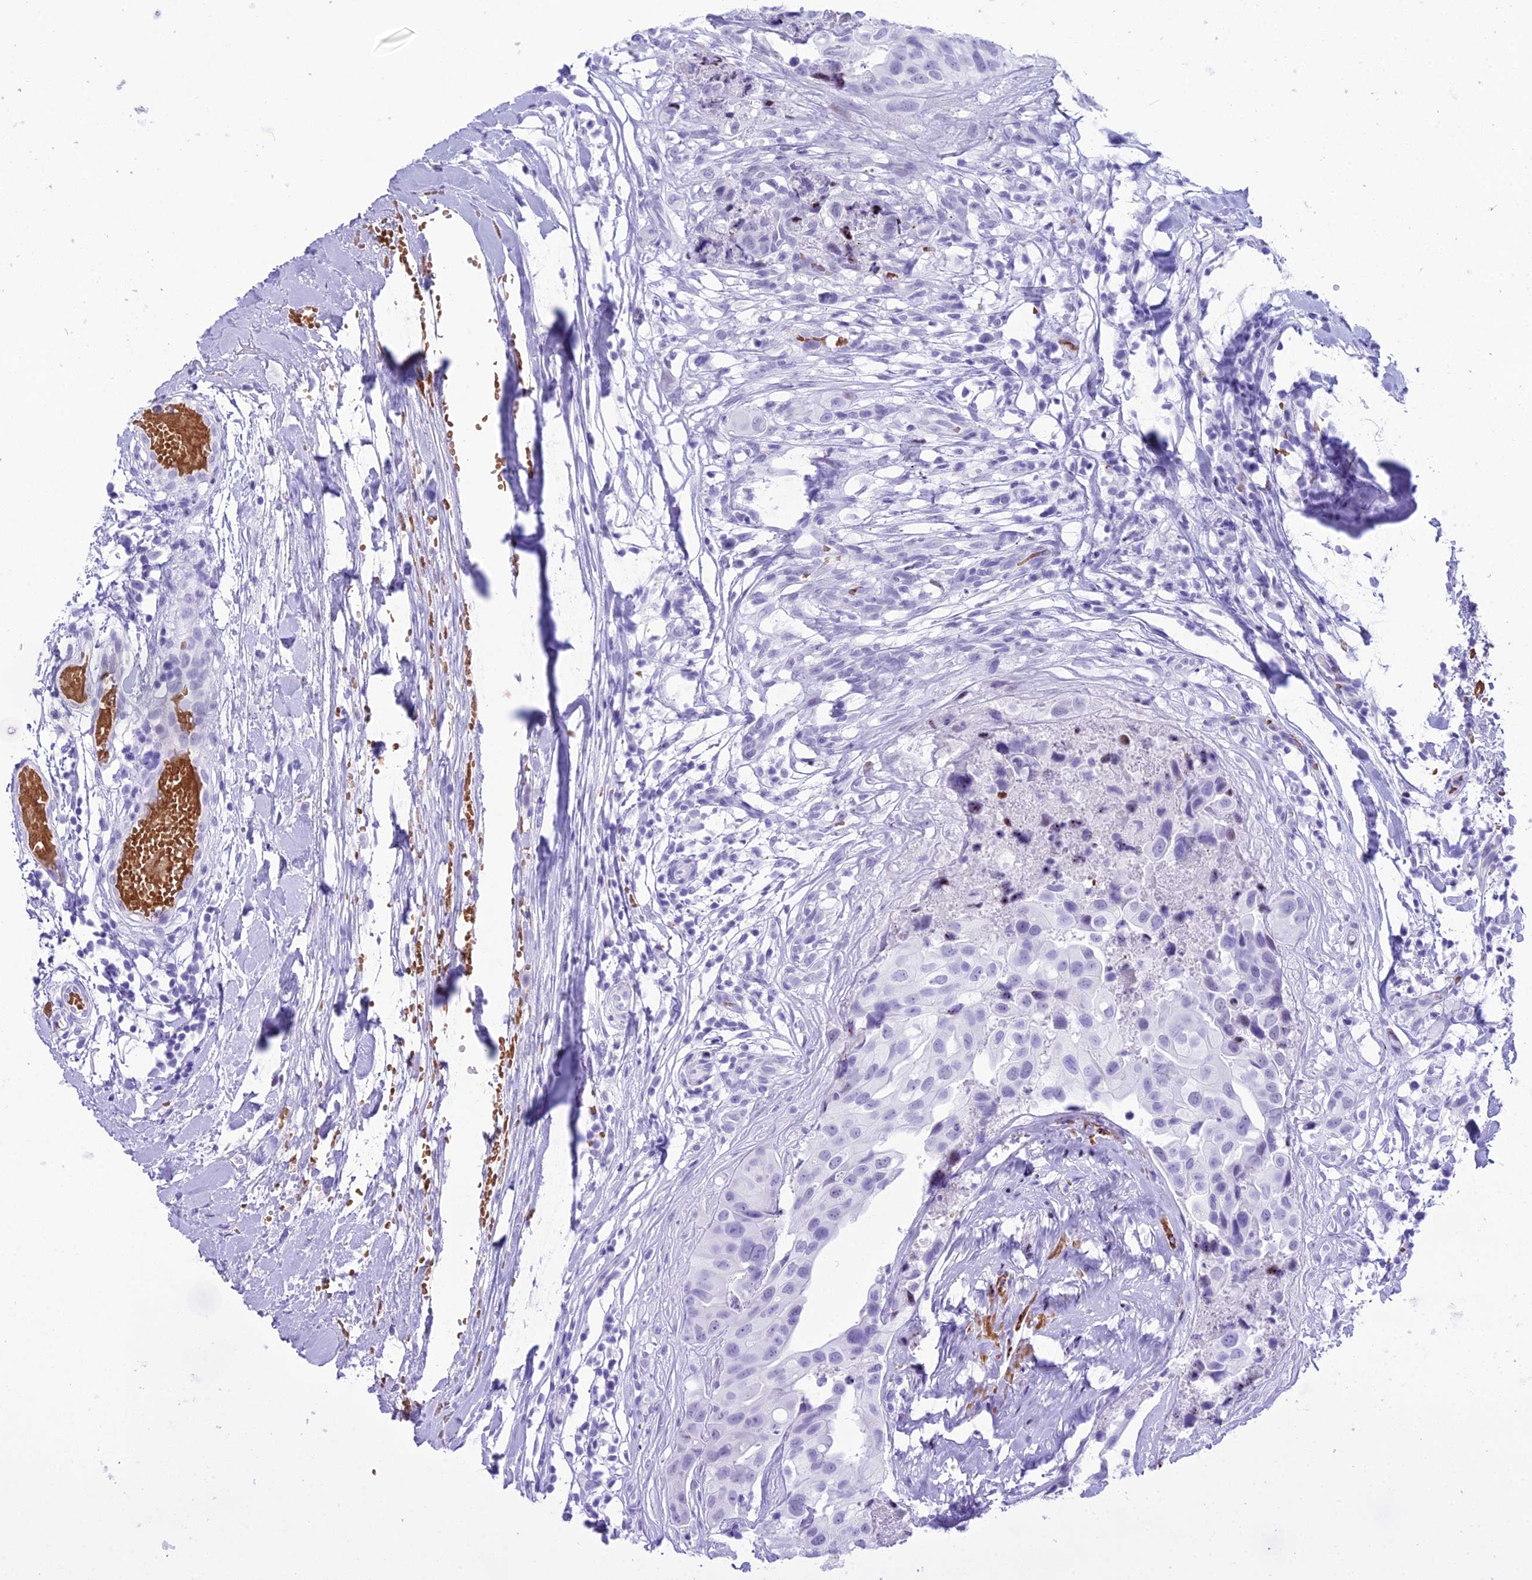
{"staining": {"intensity": "negative", "quantity": "none", "location": "none"}, "tissue": "head and neck cancer", "cell_type": "Tumor cells", "image_type": "cancer", "snomed": [{"axis": "morphology", "description": "Adenocarcinoma, NOS"}, {"axis": "morphology", "description": "Adenocarcinoma, metastatic, NOS"}, {"axis": "topography", "description": "Head-Neck"}], "caption": "Immunohistochemistry of head and neck adenocarcinoma shows no expression in tumor cells. Brightfield microscopy of IHC stained with DAB (3,3'-diaminobenzidine) (brown) and hematoxylin (blue), captured at high magnification.", "gene": "RNPS1", "patient": {"sex": "male", "age": 75}}